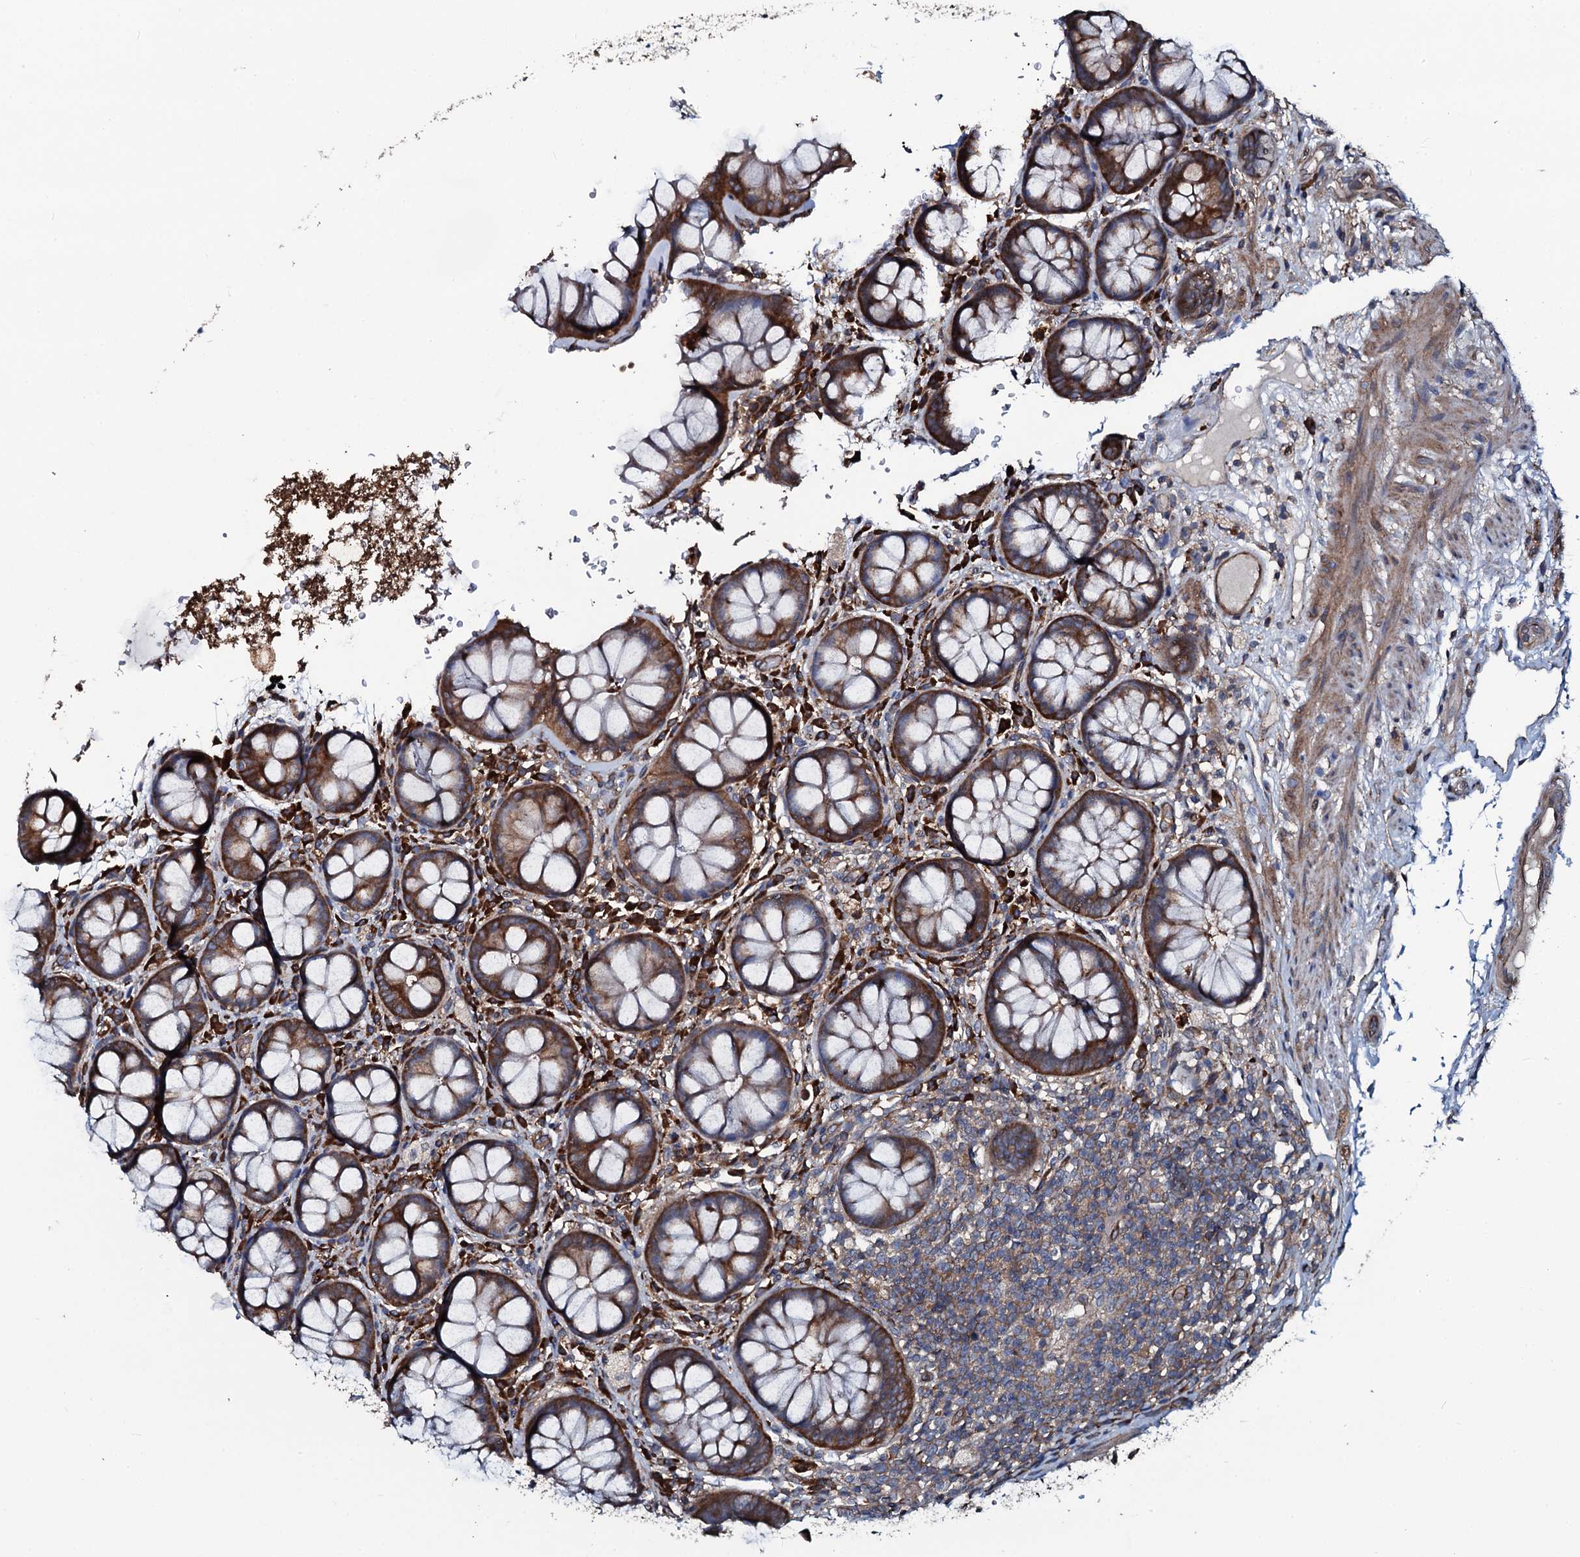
{"staining": {"intensity": "strong", "quantity": ">75%", "location": "cytoplasmic/membranous"}, "tissue": "rectum", "cell_type": "Glandular cells", "image_type": "normal", "snomed": [{"axis": "morphology", "description": "Normal tissue, NOS"}, {"axis": "topography", "description": "Rectum"}], "caption": "About >75% of glandular cells in unremarkable rectum reveal strong cytoplasmic/membranous protein expression as visualized by brown immunohistochemical staining.", "gene": "USPL1", "patient": {"sex": "male", "age": 83}}